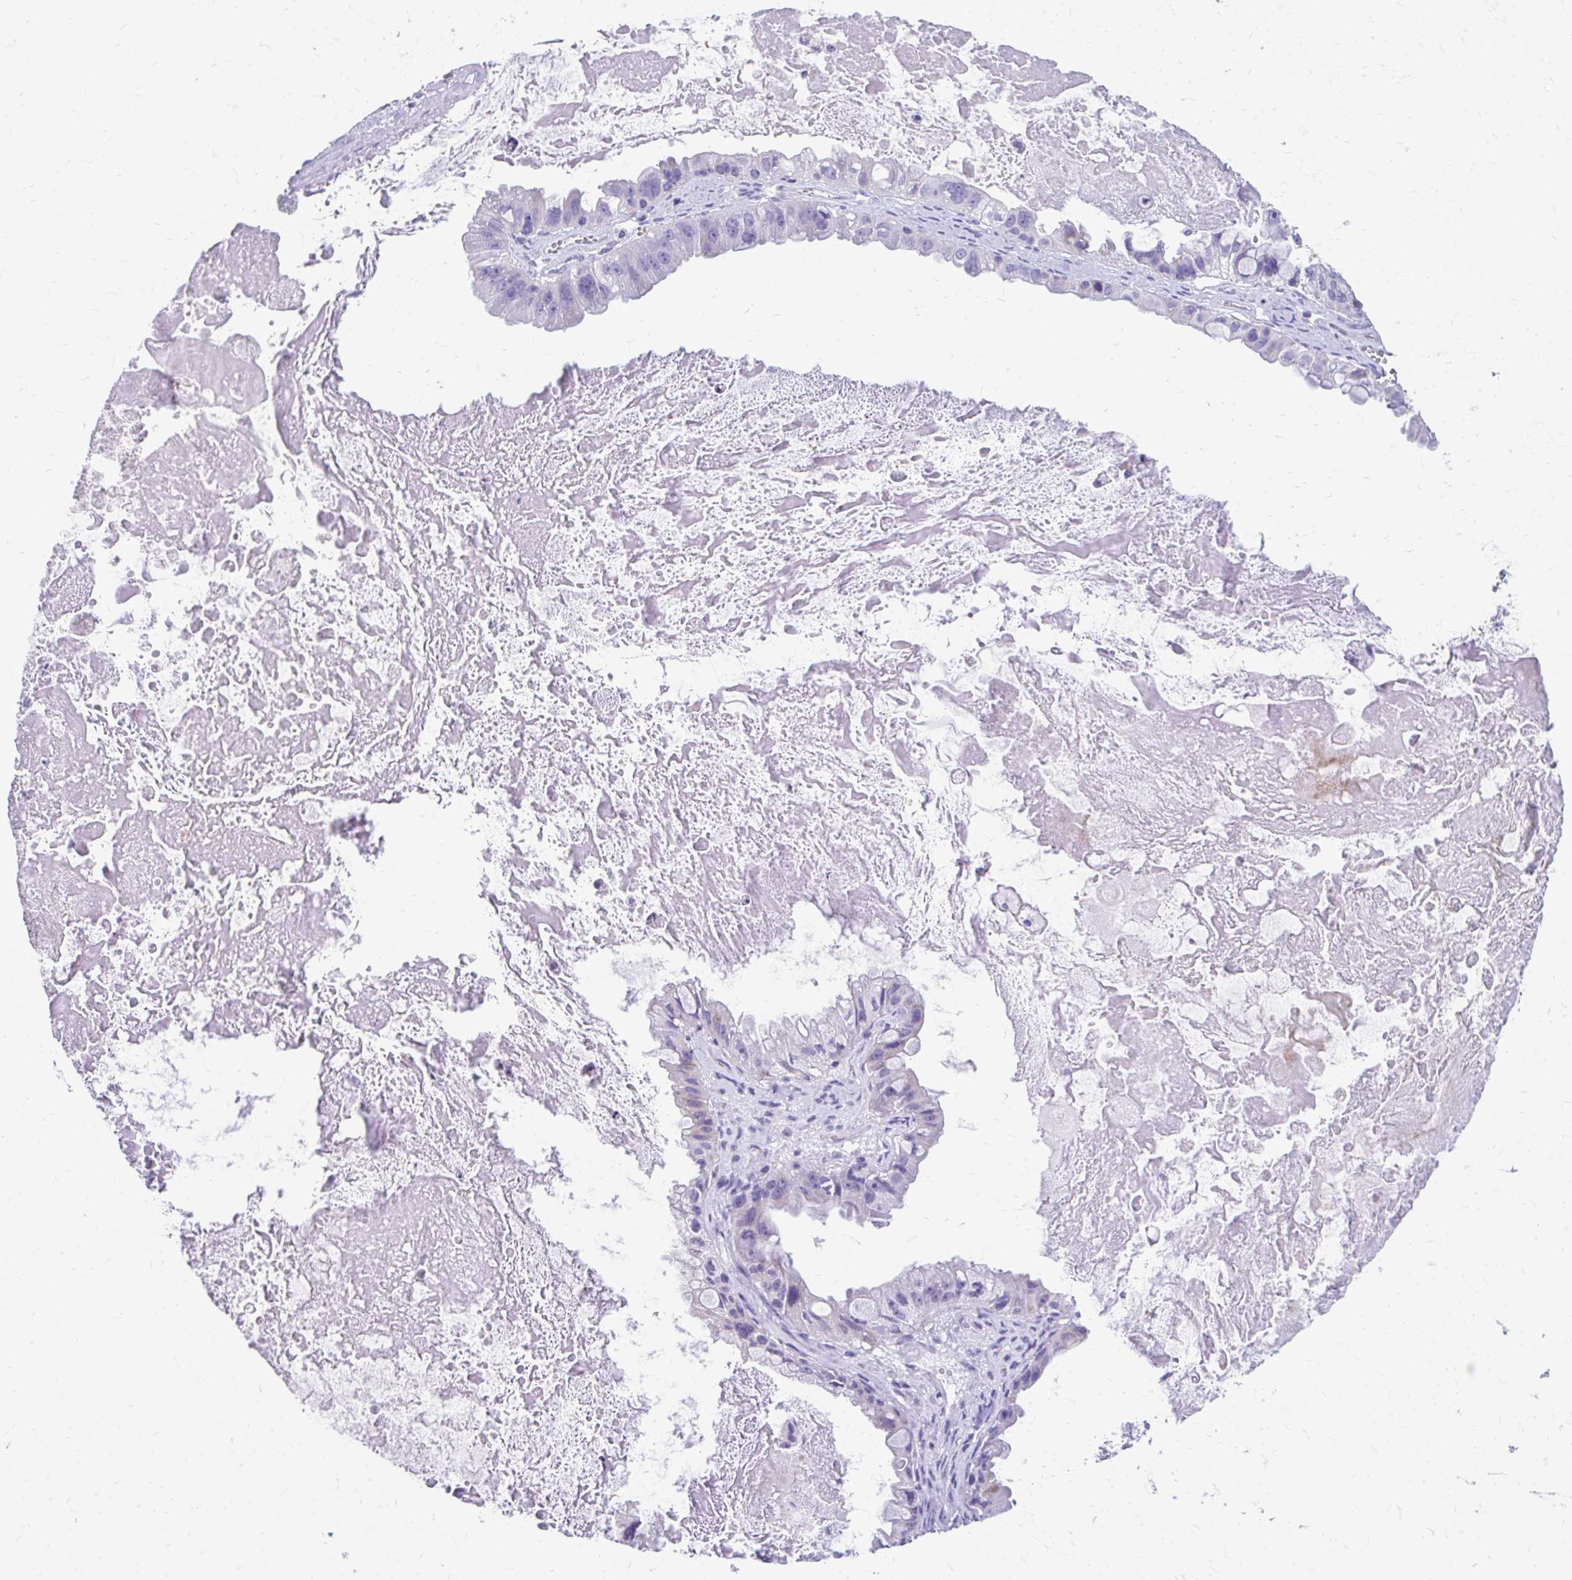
{"staining": {"intensity": "negative", "quantity": "none", "location": "none"}, "tissue": "ovarian cancer", "cell_type": "Tumor cells", "image_type": "cancer", "snomed": [{"axis": "morphology", "description": "Cystadenocarcinoma, mucinous, NOS"}, {"axis": "topography", "description": "Ovary"}], "caption": "Immunohistochemistry image of human ovarian cancer (mucinous cystadenocarcinoma) stained for a protein (brown), which exhibits no positivity in tumor cells.", "gene": "KRIT1", "patient": {"sex": "female", "age": 61}}